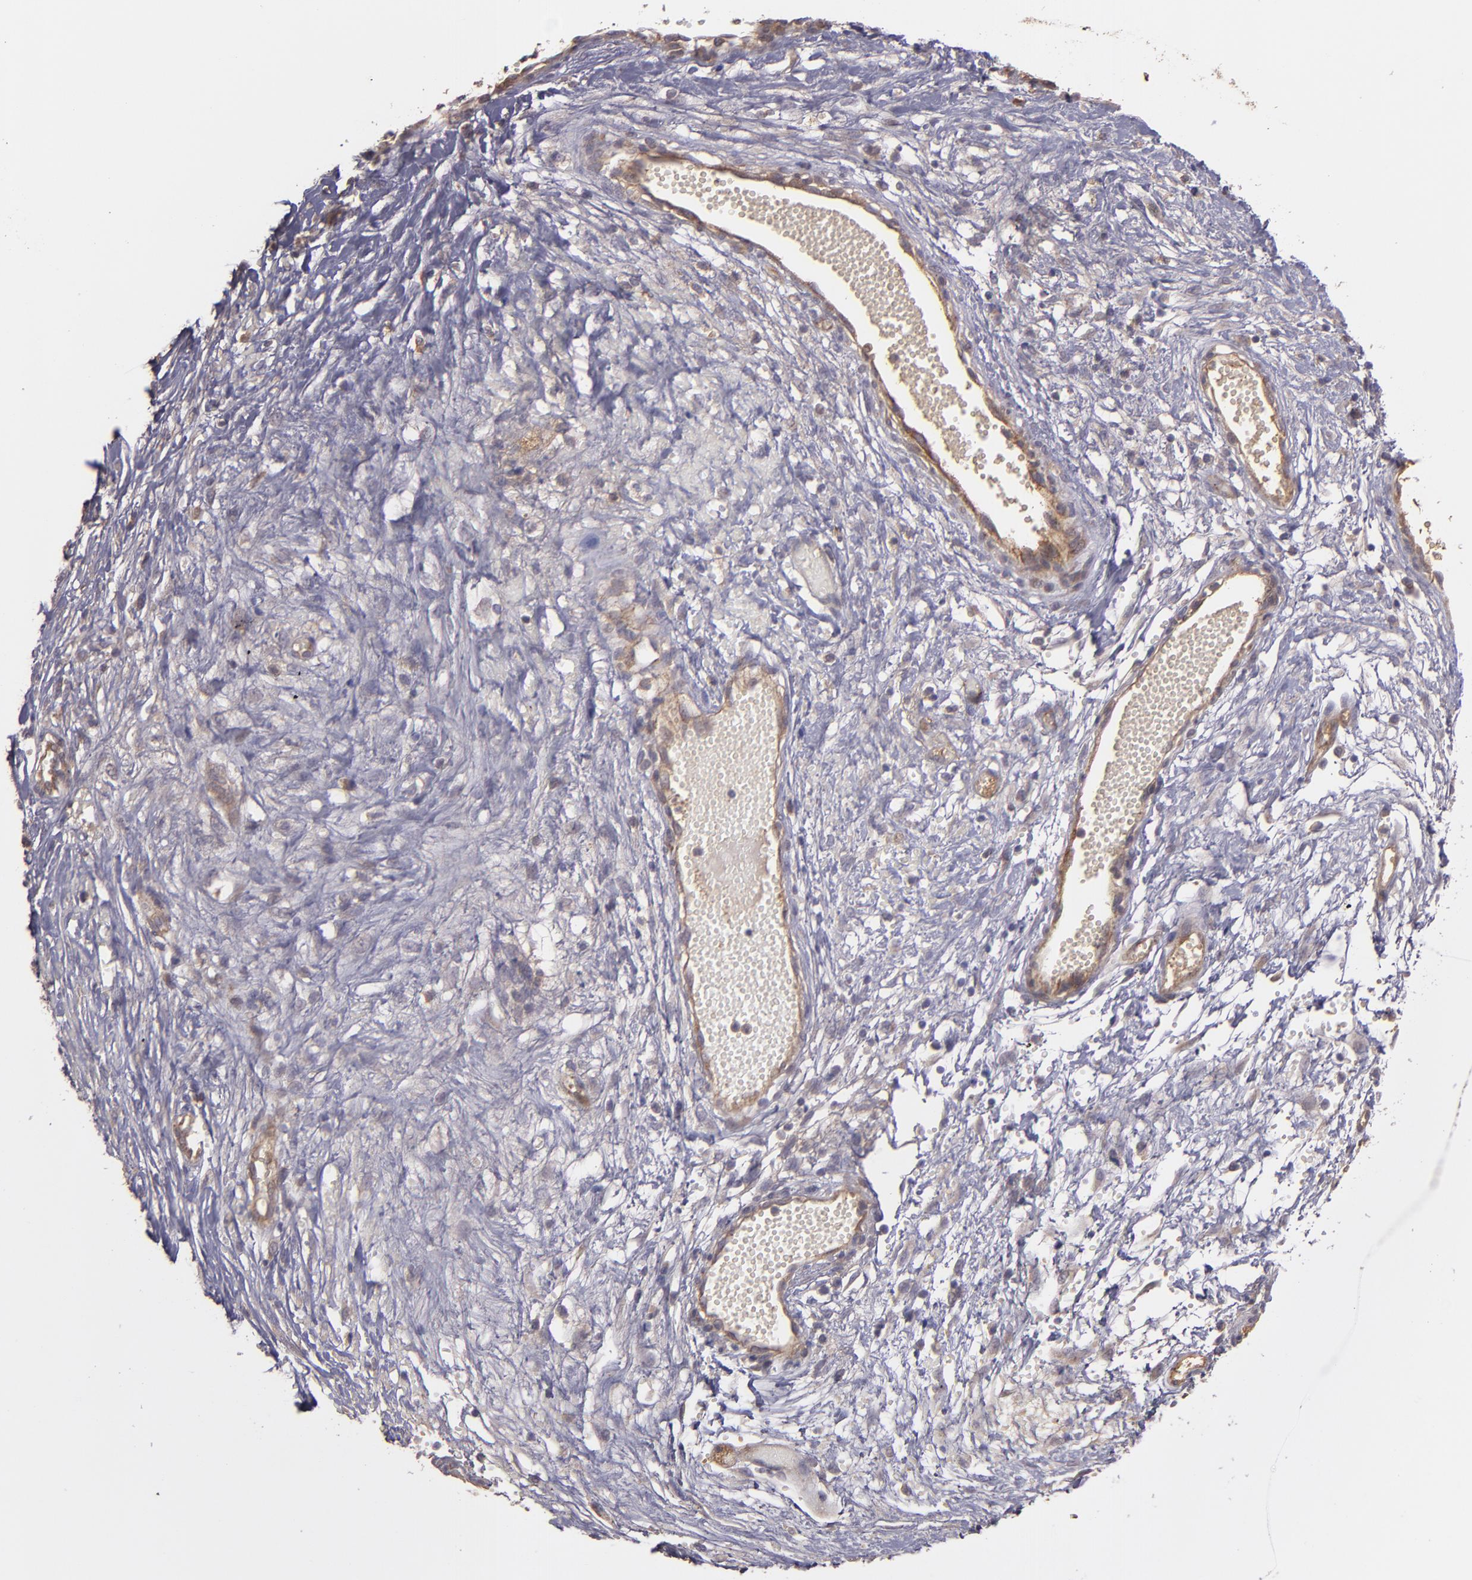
{"staining": {"intensity": "weak", "quantity": ">75%", "location": "cytoplasmic/membranous"}, "tissue": "ovarian cancer", "cell_type": "Tumor cells", "image_type": "cancer", "snomed": [{"axis": "morphology", "description": "Carcinoma, endometroid"}, {"axis": "topography", "description": "Ovary"}], "caption": "Immunohistochemical staining of ovarian cancer reveals low levels of weak cytoplasmic/membranous protein staining in approximately >75% of tumor cells. The staining is performed using DAB (3,3'-diaminobenzidine) brown chromogen to label protein expression. The nuclei are counter-stained blue using hematoxylin.", "gene": "ECE1", "patient": {"sex": "female", "age": 42}}